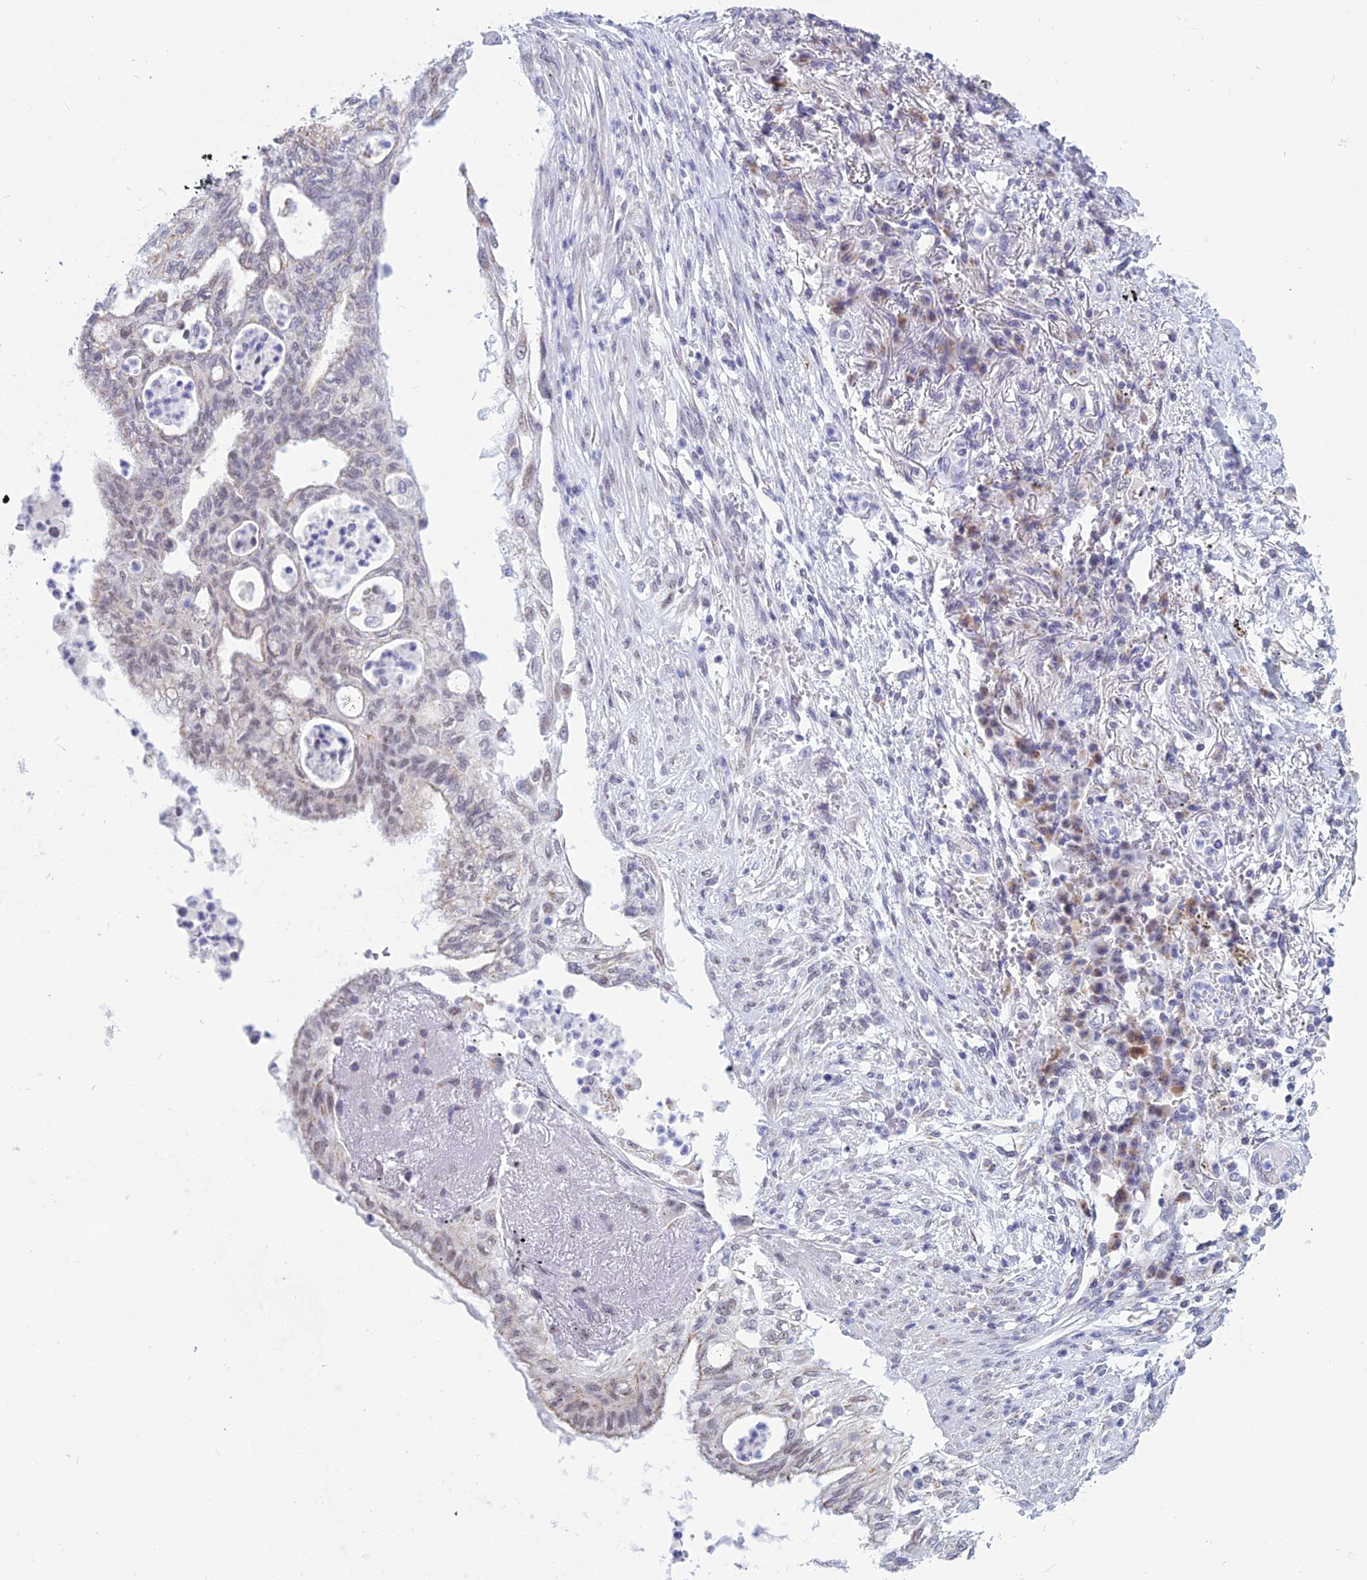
{"staining": {"intensity": "weak", "quantity": "<25%", "location": "nuclear"}, "tissue": "lung cancer", "cell_type": "Tumor cells", "image_type": "cancer", "snomed": [{"axis": "morphology", "description": "Adenocarcinoma, NOS"}, {"axis": "topography", "description": "Lung"}], "caption": "DAB (3,3'-diaminobenzidine) immunohistochemical staining of human lung adenocarcinoma exhibits no significant expression in tumor cells.", "gene": "KLF14", "patient": {"sex": "female", "age": 70}}